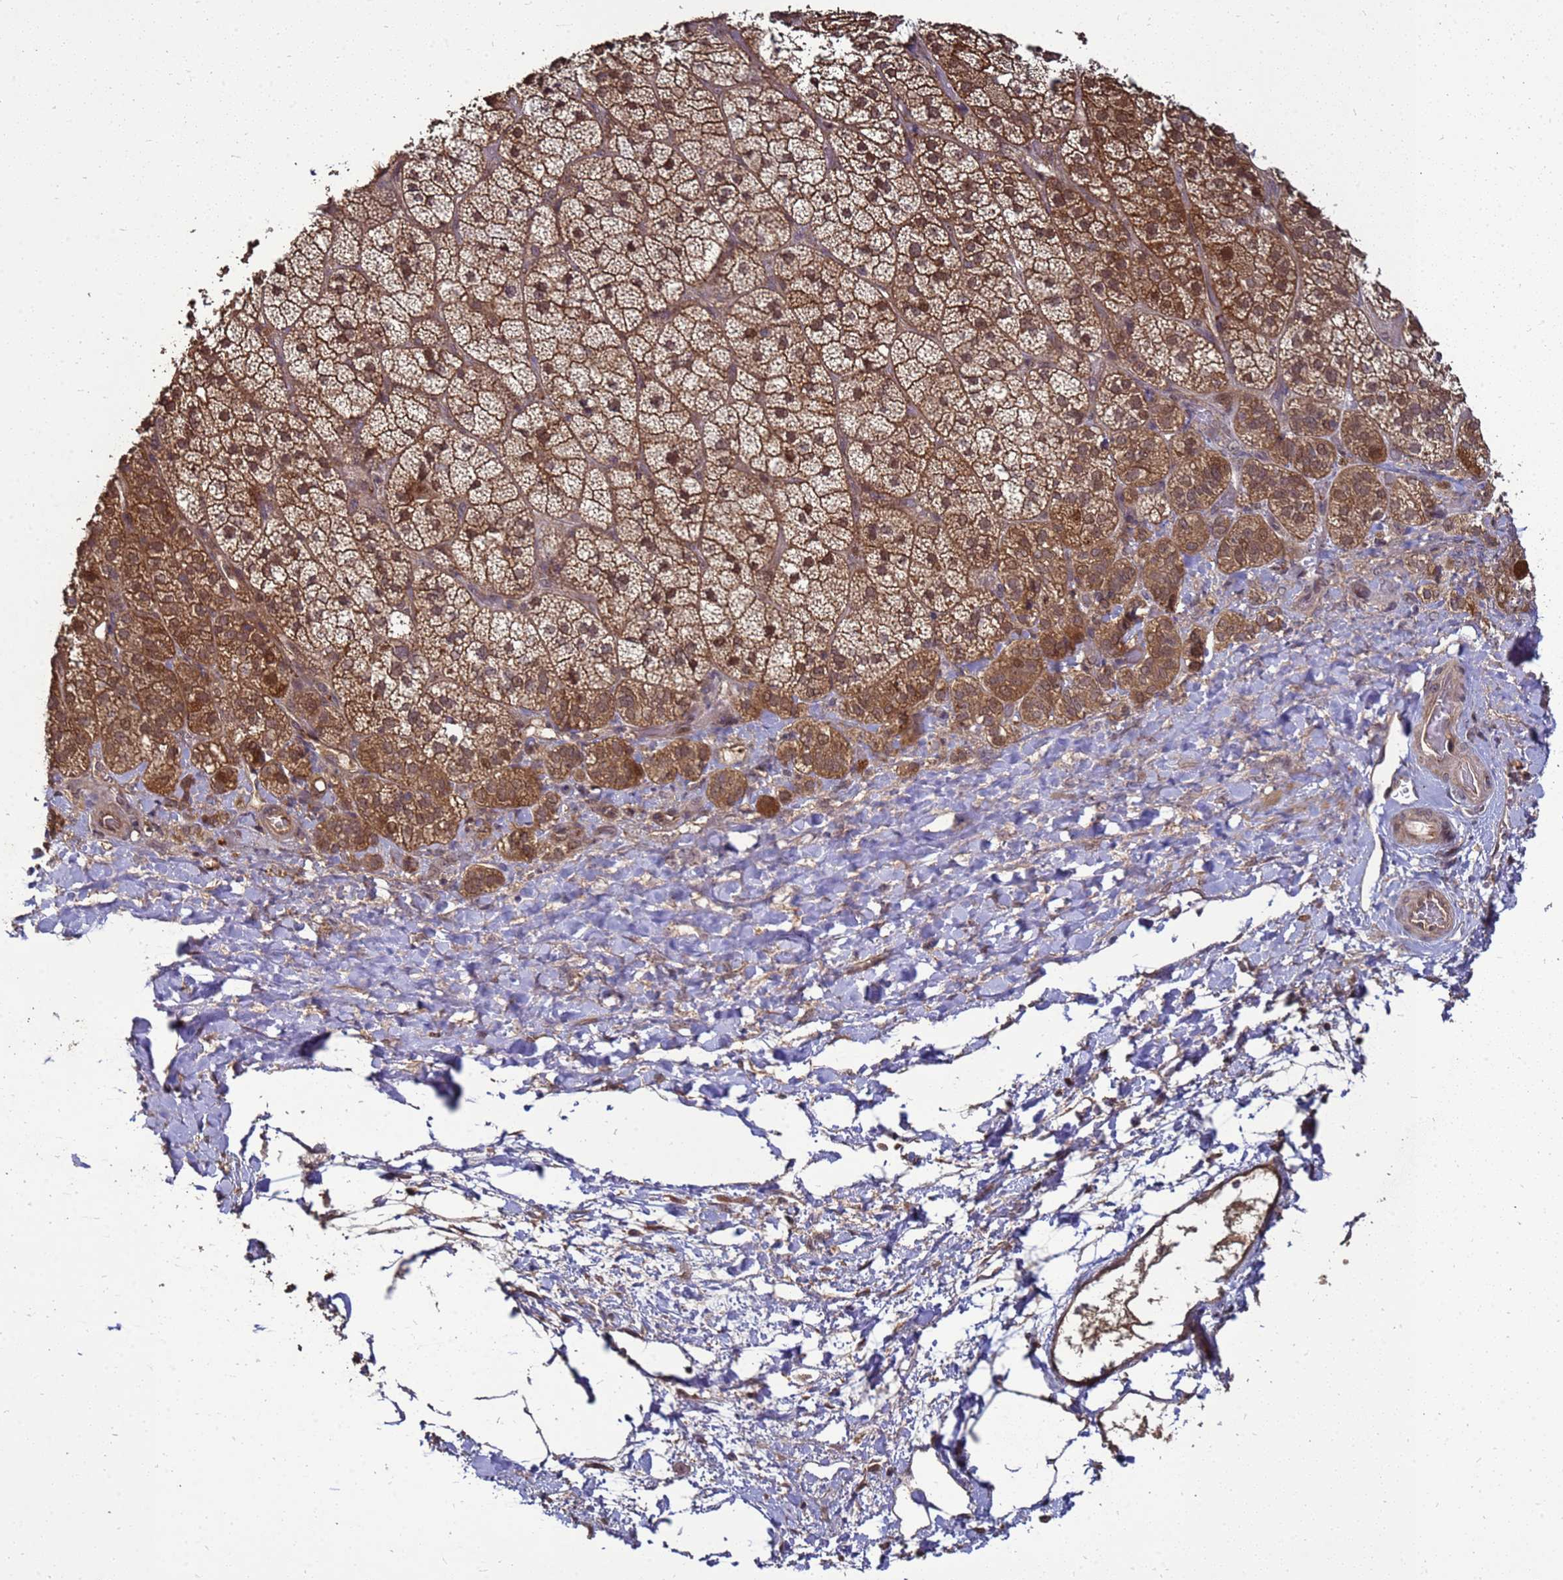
{"staining": {"intensity": "strong", "quantity": ">75%", "location": "cytoplasmic/membranous,nuclear"}, "tissue": "adrenal gland", "cell_type": "Glandular cells", "image_type": "normal", "snomed": [{"axis": "morphology", "description": "Normal tissue, NOS"}, {"axis": "topography", "description": "Adrenal gland"}], "caption": "An immunohistochemistry image of benign tissue is shown. Protein staining in brown labels strong cytoplasmic/membranous,nuclear positivity in adrenal gland within glandular cells. (DAB (3,3'-diaminobenzidine) IHC, brown staining for protein, blue staining for nuclei).", "gene": "CRBN", "patient": {"sex": "male", "age": 57}}